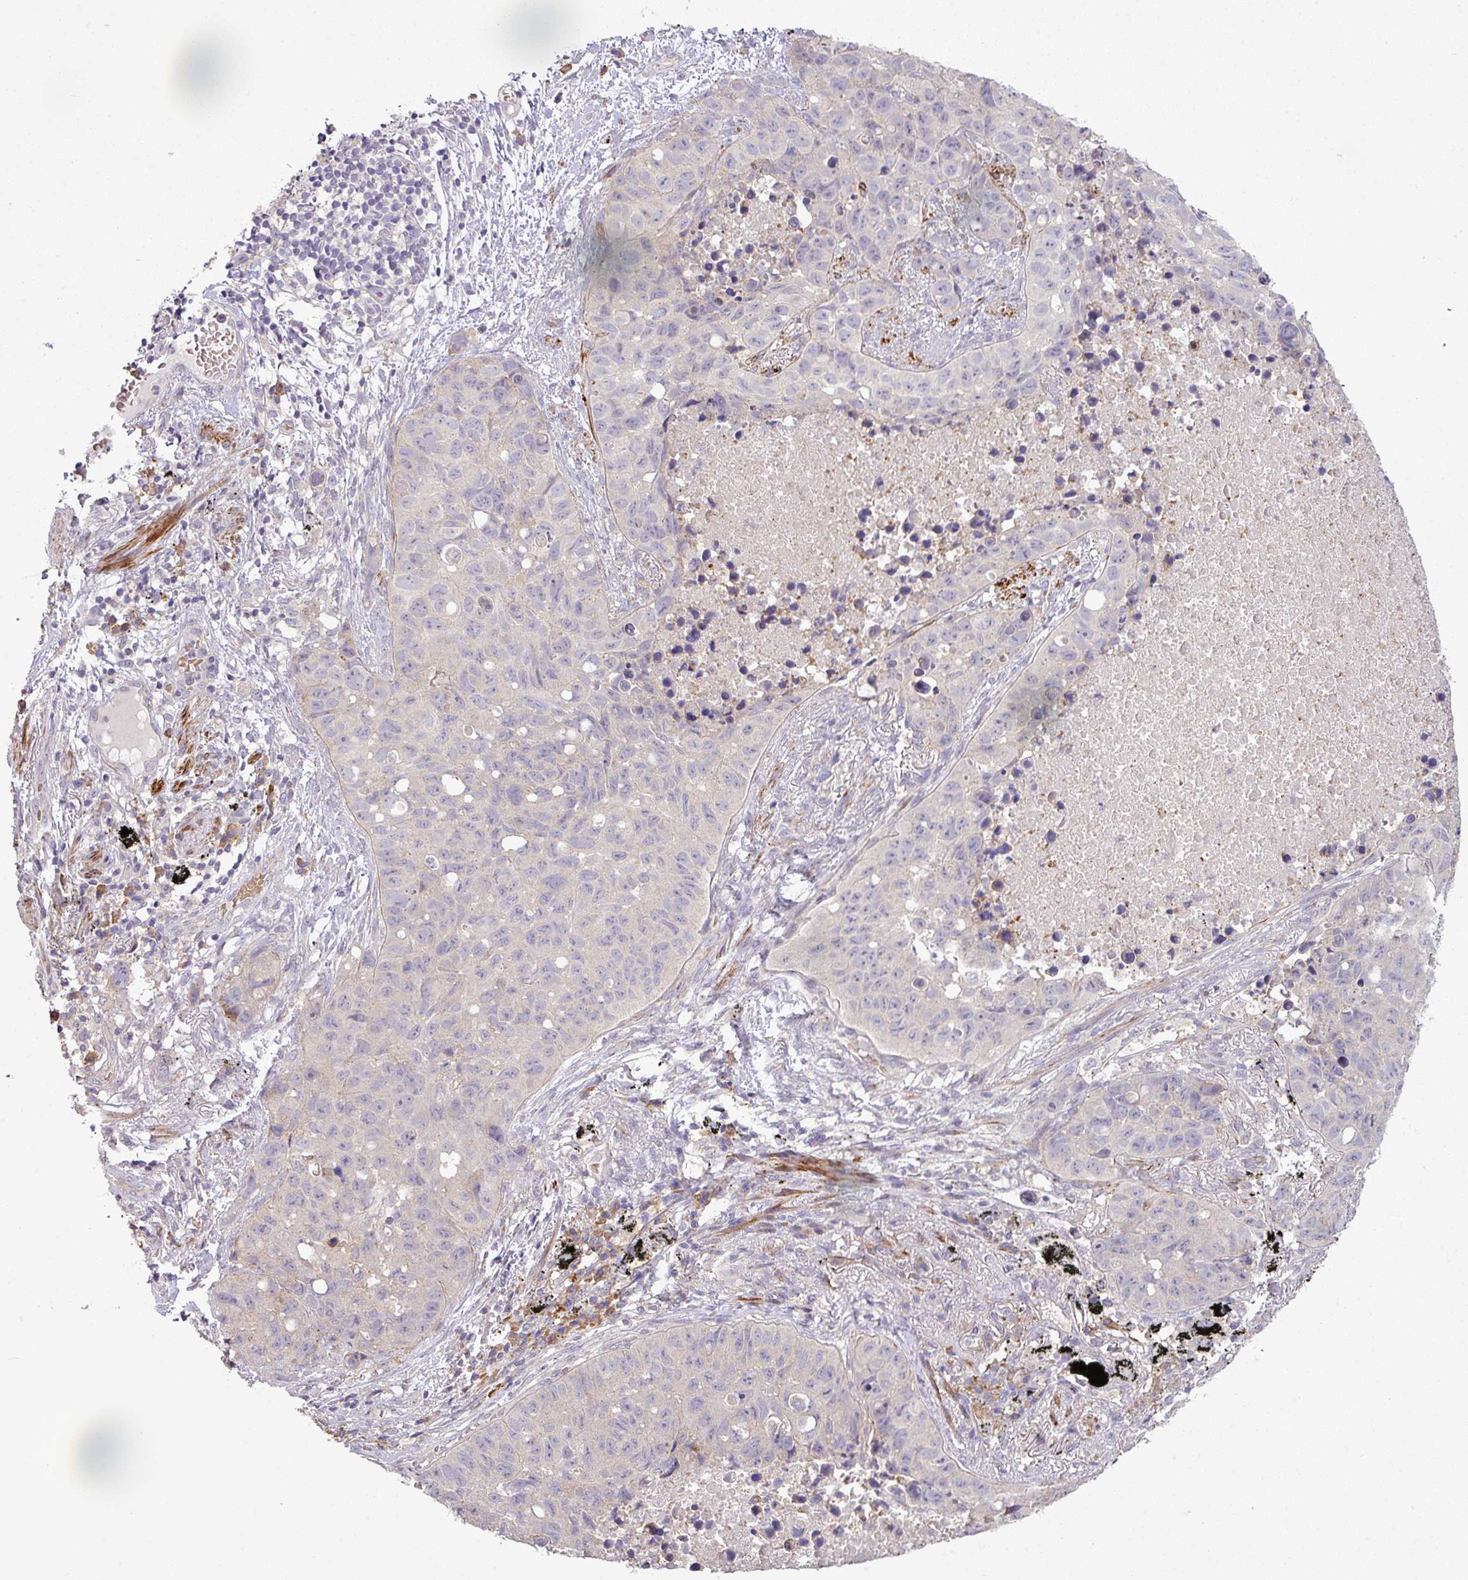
{"staining": {"intensity": "negative", "quantity": "none", "location": "none"}, "tissue": "lung cancer", "cell_type": "Tumor cells", "image_type": "cancer", "snomed": [{"axis": "morphology", "description": "Squamous cell carcinoma, NOS"}, {"axis": "topography", "description": "Lung"}], "caption": "An IHC image of squamous cell carcinoma (lung) is shown. There is no staining in tumor cells of squamous cell carcinoma (lung).", "gene": "TPRA1", "patient": {"sex": "male", "age": 60}}